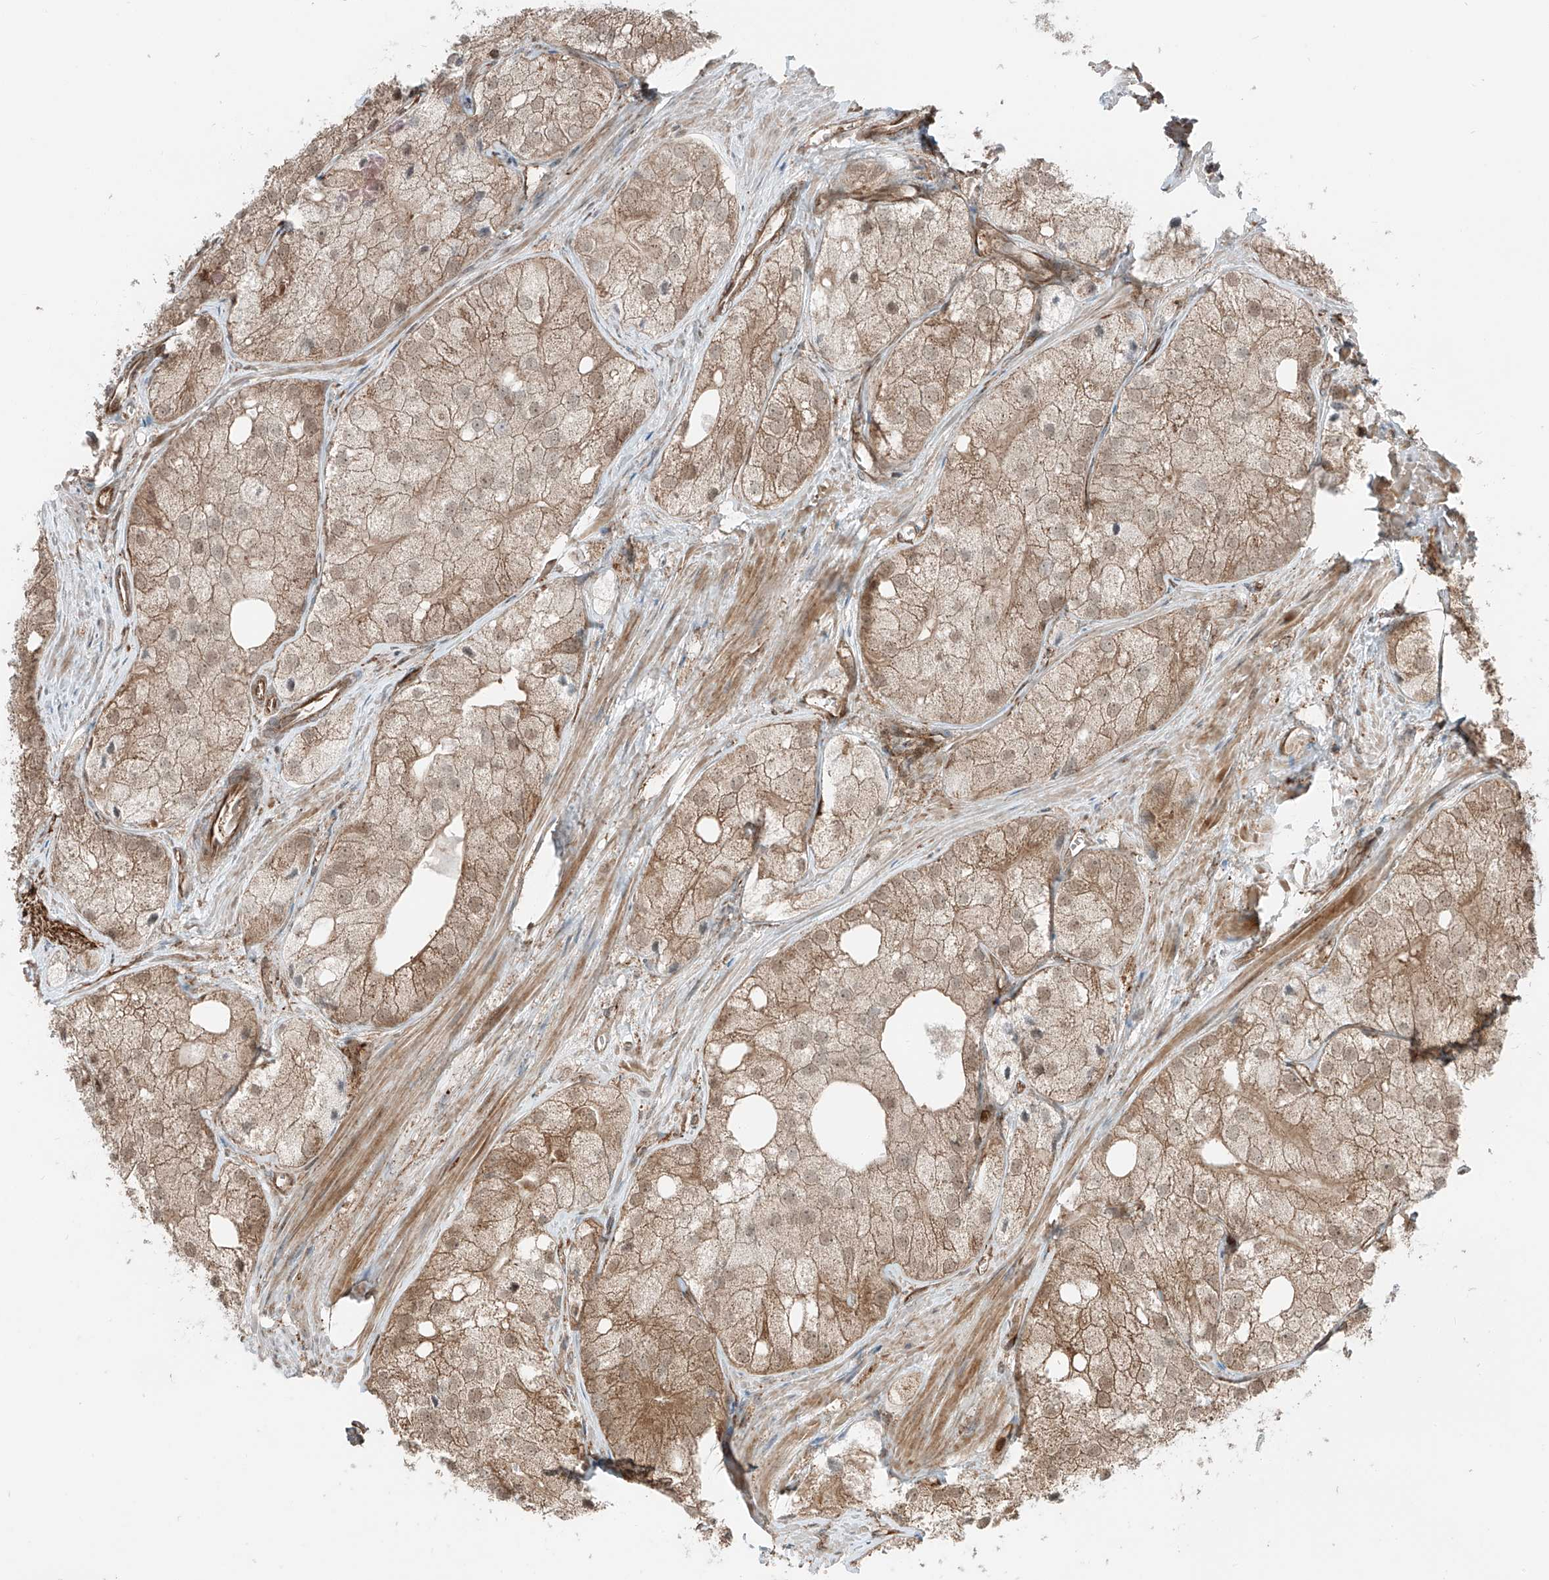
{"staining": {"intensity": "moderate", "quantity": ">75%", "location": "cytoplasmic/membranous"}, "tissue": "prostate cancer", "cell_type": "Tumor cells", "image_type": "cancer", "snomed": [{"axis": "morphology", "description": "Adenocarcinoma, Low grade"}, {"axis": "topography", "description": "Prostate"}], "caption": "Protein analysis of prostate low-grade adenocarcinoma tissue reveals moderate cytoplasmic/membranous positivity in approximately >75% of tumor cells.", "gene": "USP48", "patient": {"sex": "male", "age": 69}}